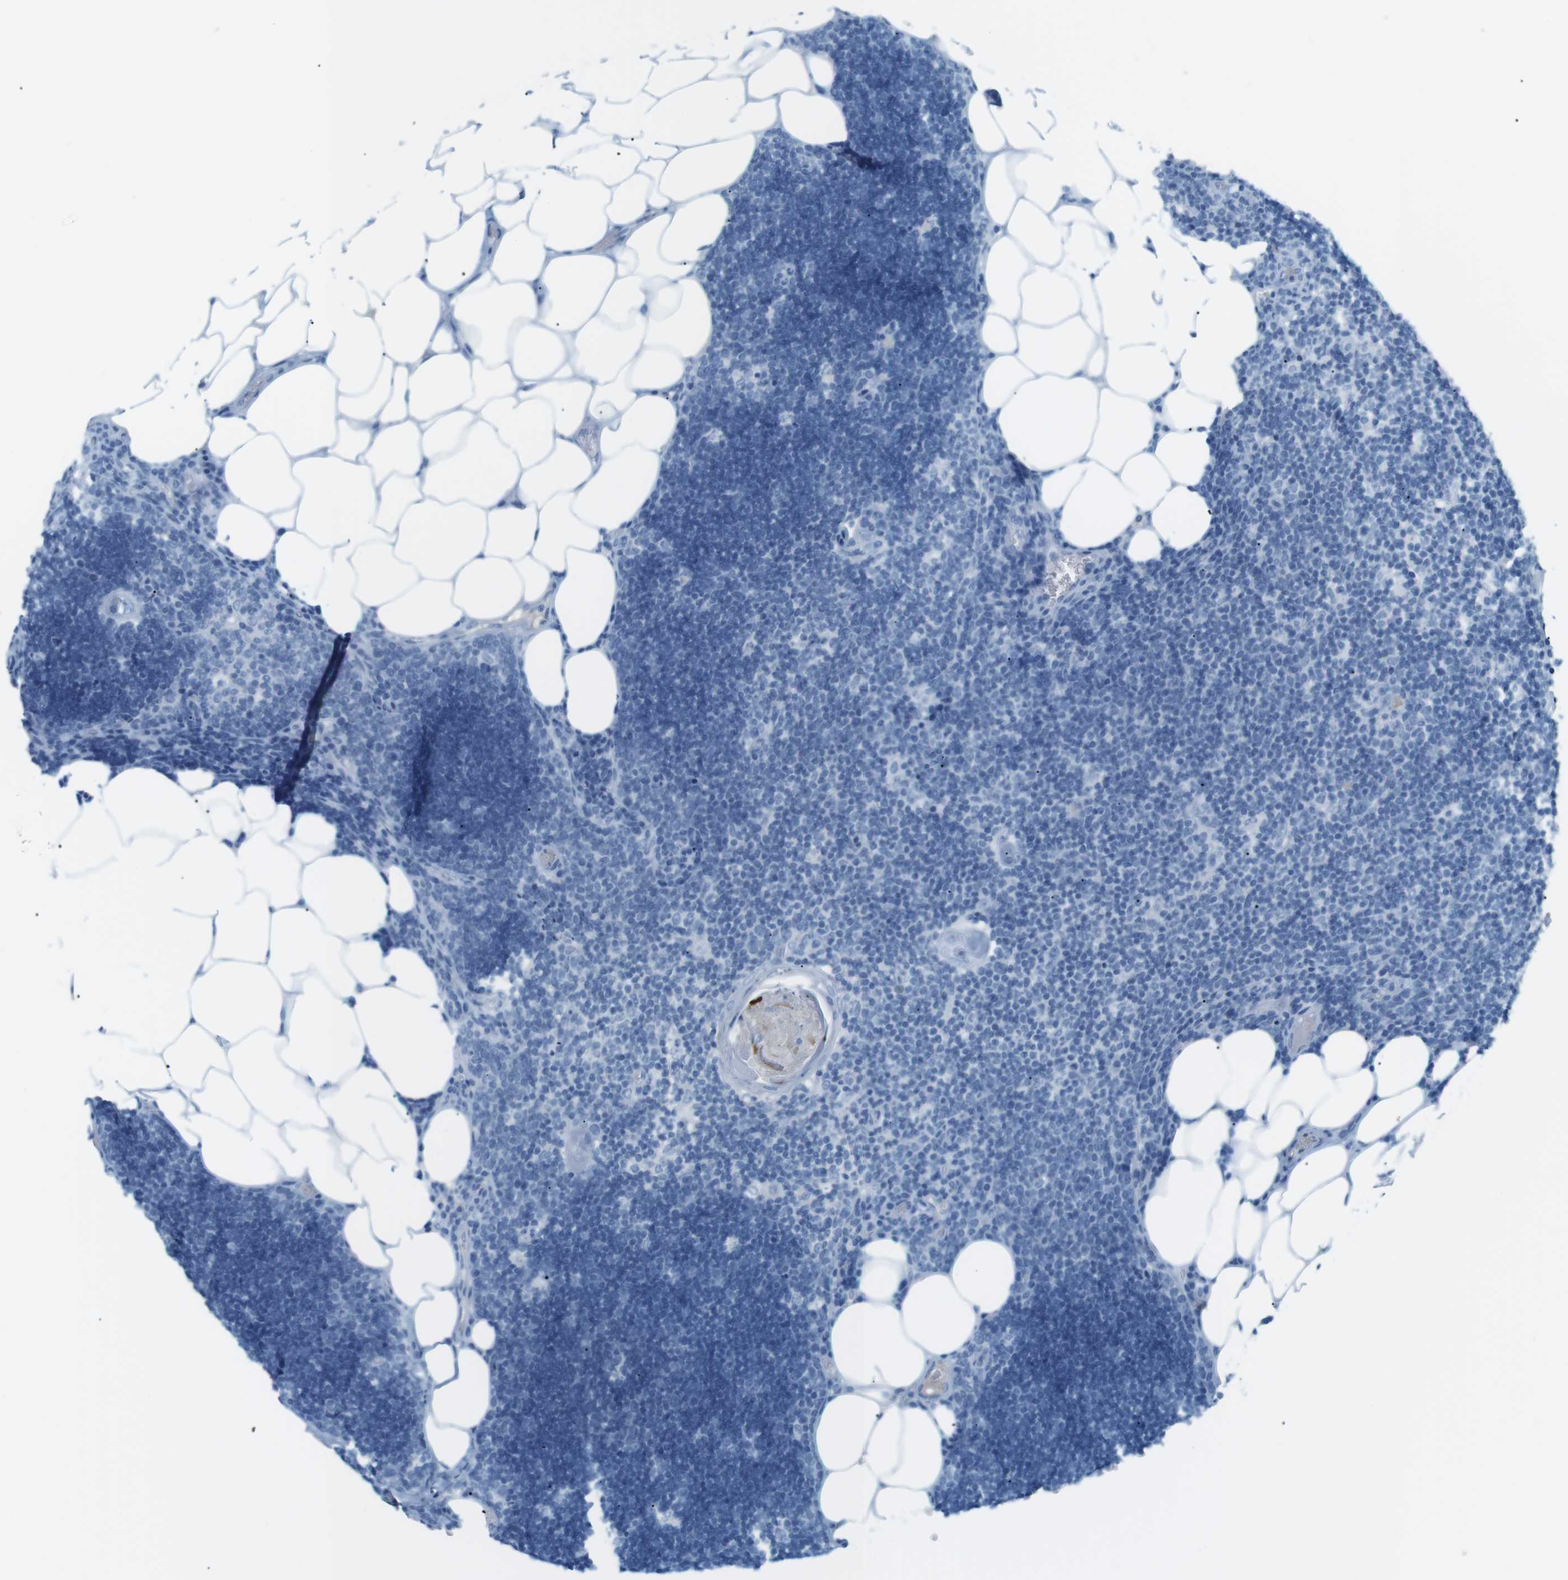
{"staining": {"intensity": "negative", "quantity": "none", "location": "none"}, "tissue": "lymph node", "cell_type": "Germinal center cells", "image_type": "normal", "snomed": [{"axis": "morphology", "description": "Normal tissue, NOS"}, {"axis": "topography", "description": "Lymph node"}], "caption": "This is an IHC micrograph of normal lymph node. There is no positivity in germinal center cells.", "gene": "AZGP1", "patient": {"sex": "male", "age": 33}}